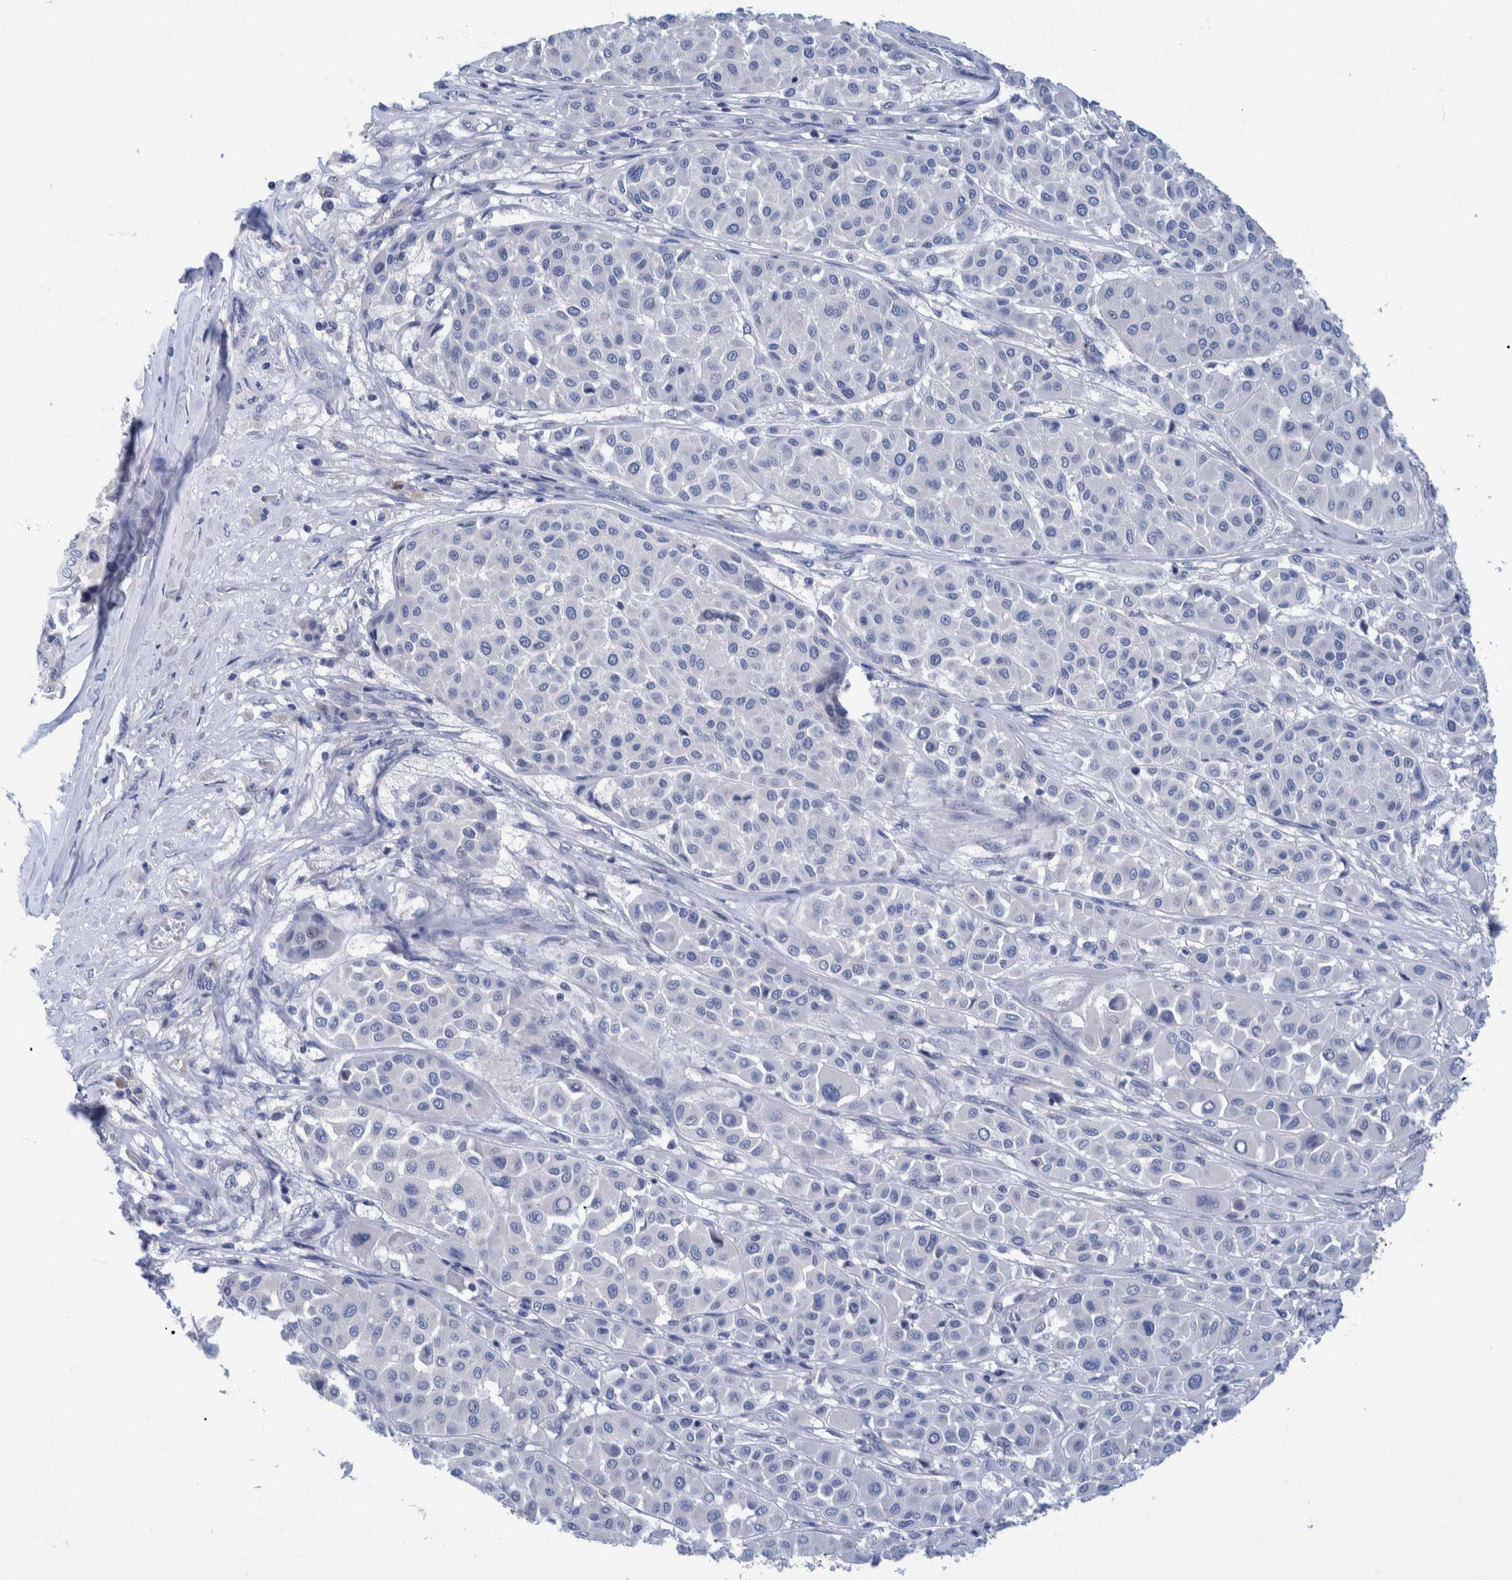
{"staining": {"intensity": "negative", "quantity": "none", "location": "none"}, "tissue": "melanoma", "cell_type": "Tumor cells", "image_type": "cancer", "snomed": [{"axis": "morphology", "description": "Malignant melanoma, Metastatic site"}, {"axis": "topography", "description": "Soft tissue"}], "caption": "Melanoma was stained to show a protein in brown. There is no significant staining in tumor cells.", "gene": "MKS1", "patient": {"sex": "male", "age": 41}}